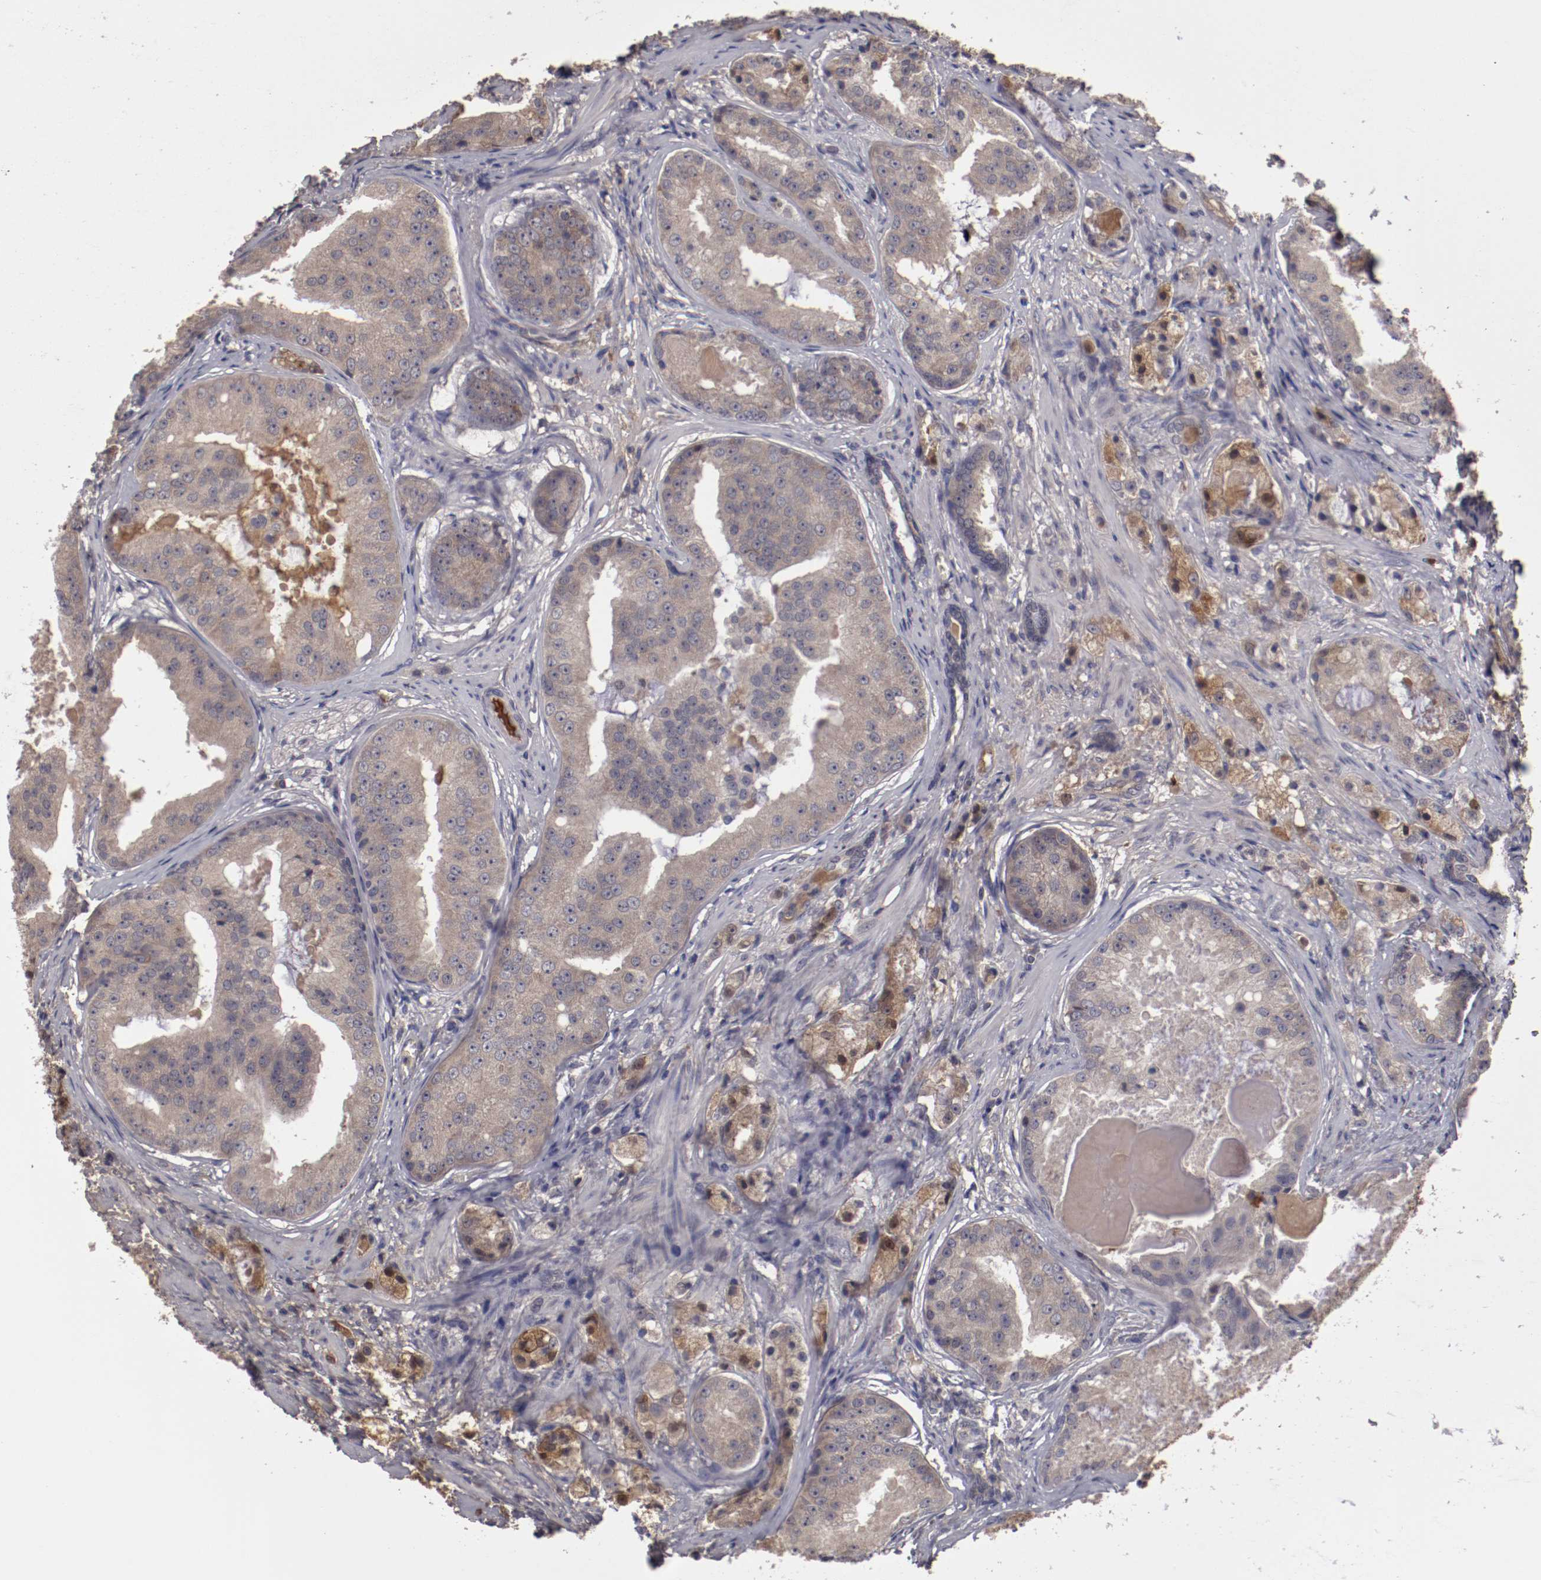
{"staining": {"intensity": "weak", "quantity": ">75%", "location": "cytoplasmic/membranous"}, "tissue": "prostate cancer", "cell_type": "Tumor cells", "image_type": "cancer", "snomed": [{"axis": "morphology", "description": "Adenocarcinoma, High grade"}, {"axis": "topography", "description": "Prostate"}], "caption": "High-grade adenocarcinoma (prostate) stained with immunohistochemistry (IHC) reveals weak cytoplasmic/membranous expression in about >75% of tumor cells. Immunohistochemistry (ihc) stains the protein of interest in brown and the nuclei are stained blue.", "gene": "CP", "patient": {"sex": "male", "age": 68}}